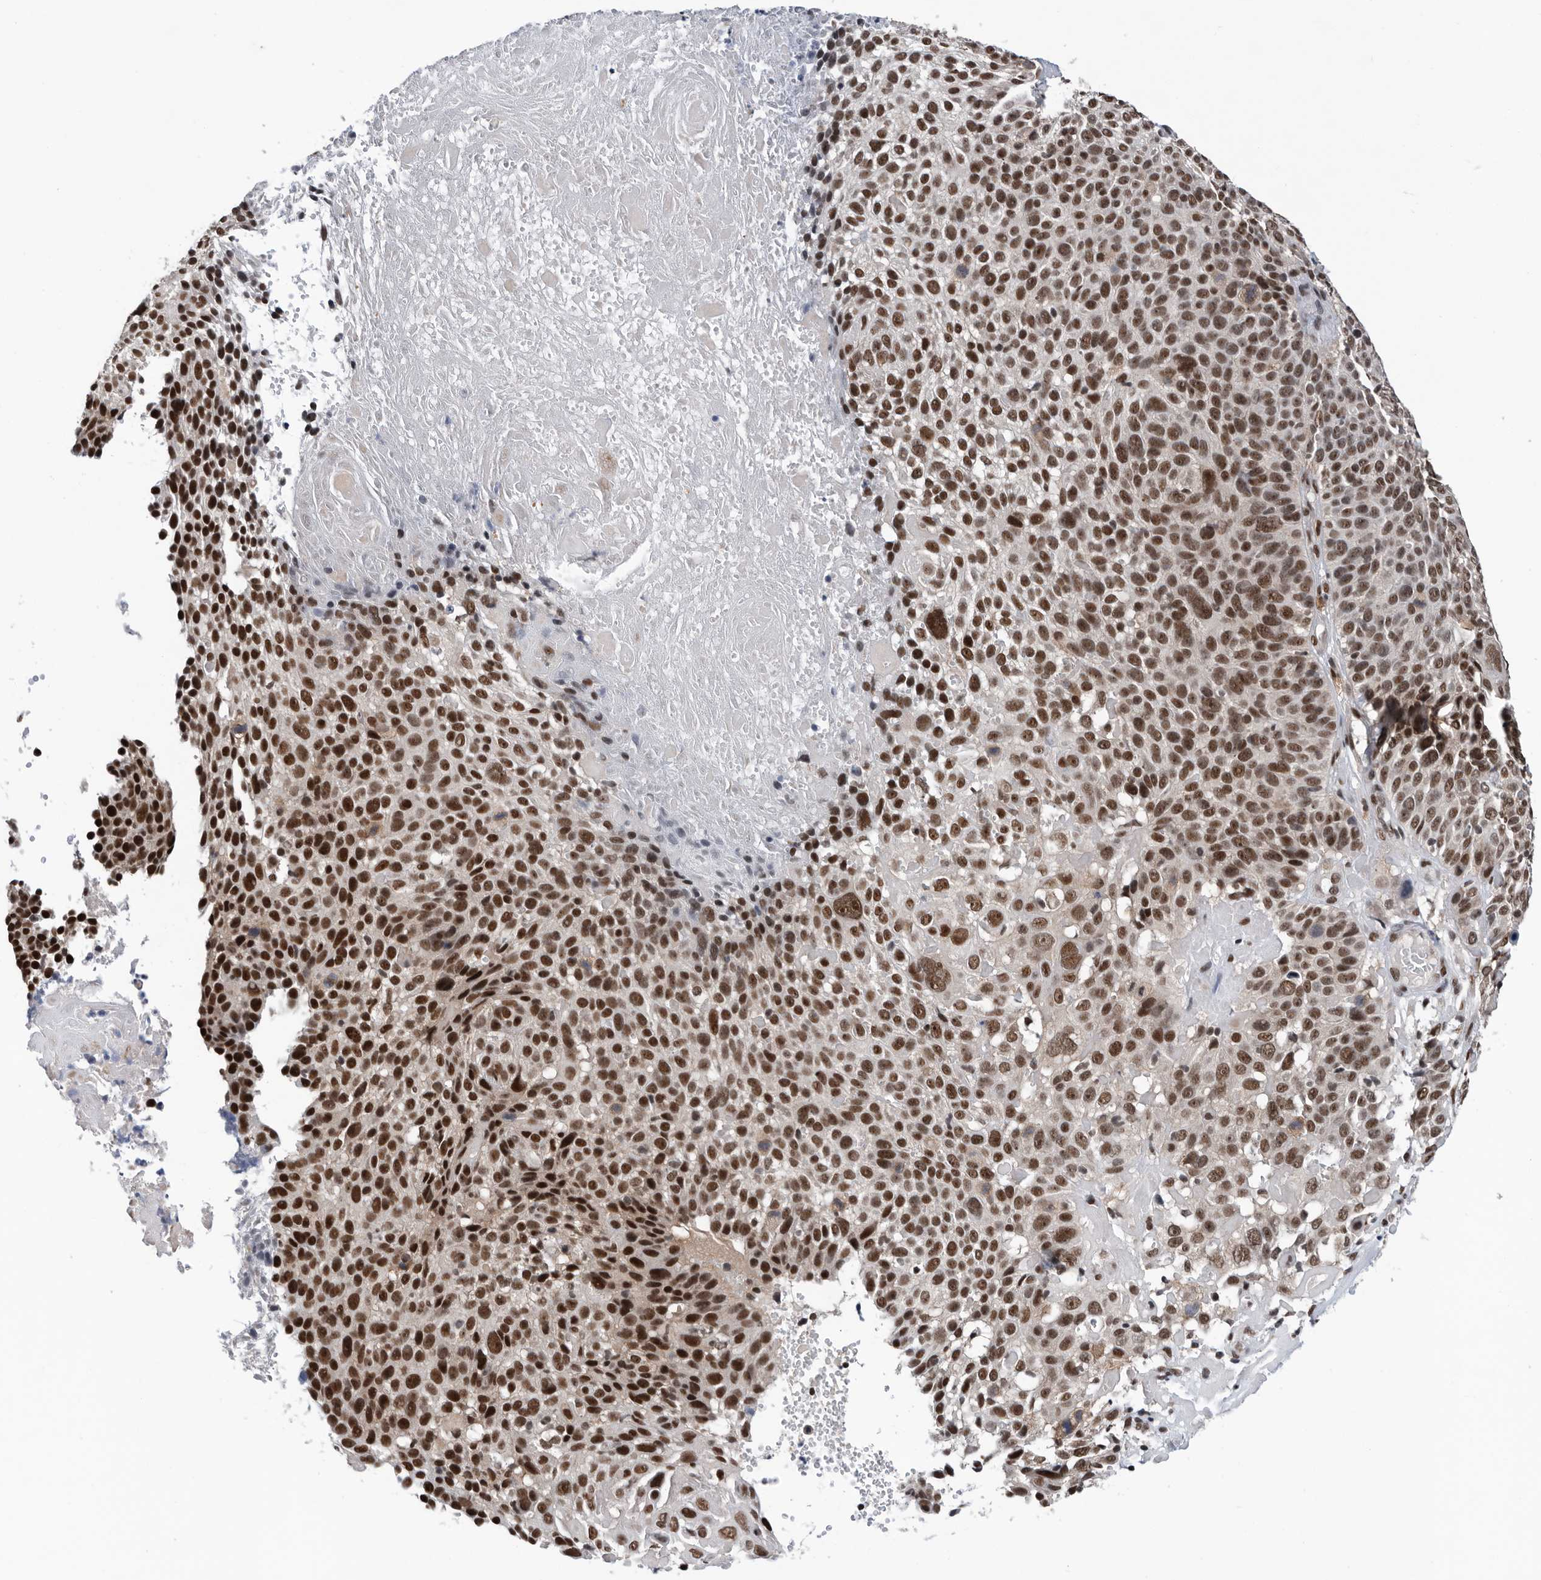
{"staining": {"intensity": "strong", "quantity": ">75%", "location": "nuclear"}, "tissue": "cervical cancer", "cell_type": "Tumor cells", "image_type": "cancer", "snomed": [{"axis": "morphology", "description": "Squamous cell carcinoma, NOS"}, {"axis": "topography", "description": "Cervix"}], "caption": "DAB immunohistochemical staining of squamous cell carcinoma (cervical) demonstrates strong nuclear protein expression in about >75% of tumor cells.", "gene": "ZNF260", "patient": {"sex": "female", "age": 74}}